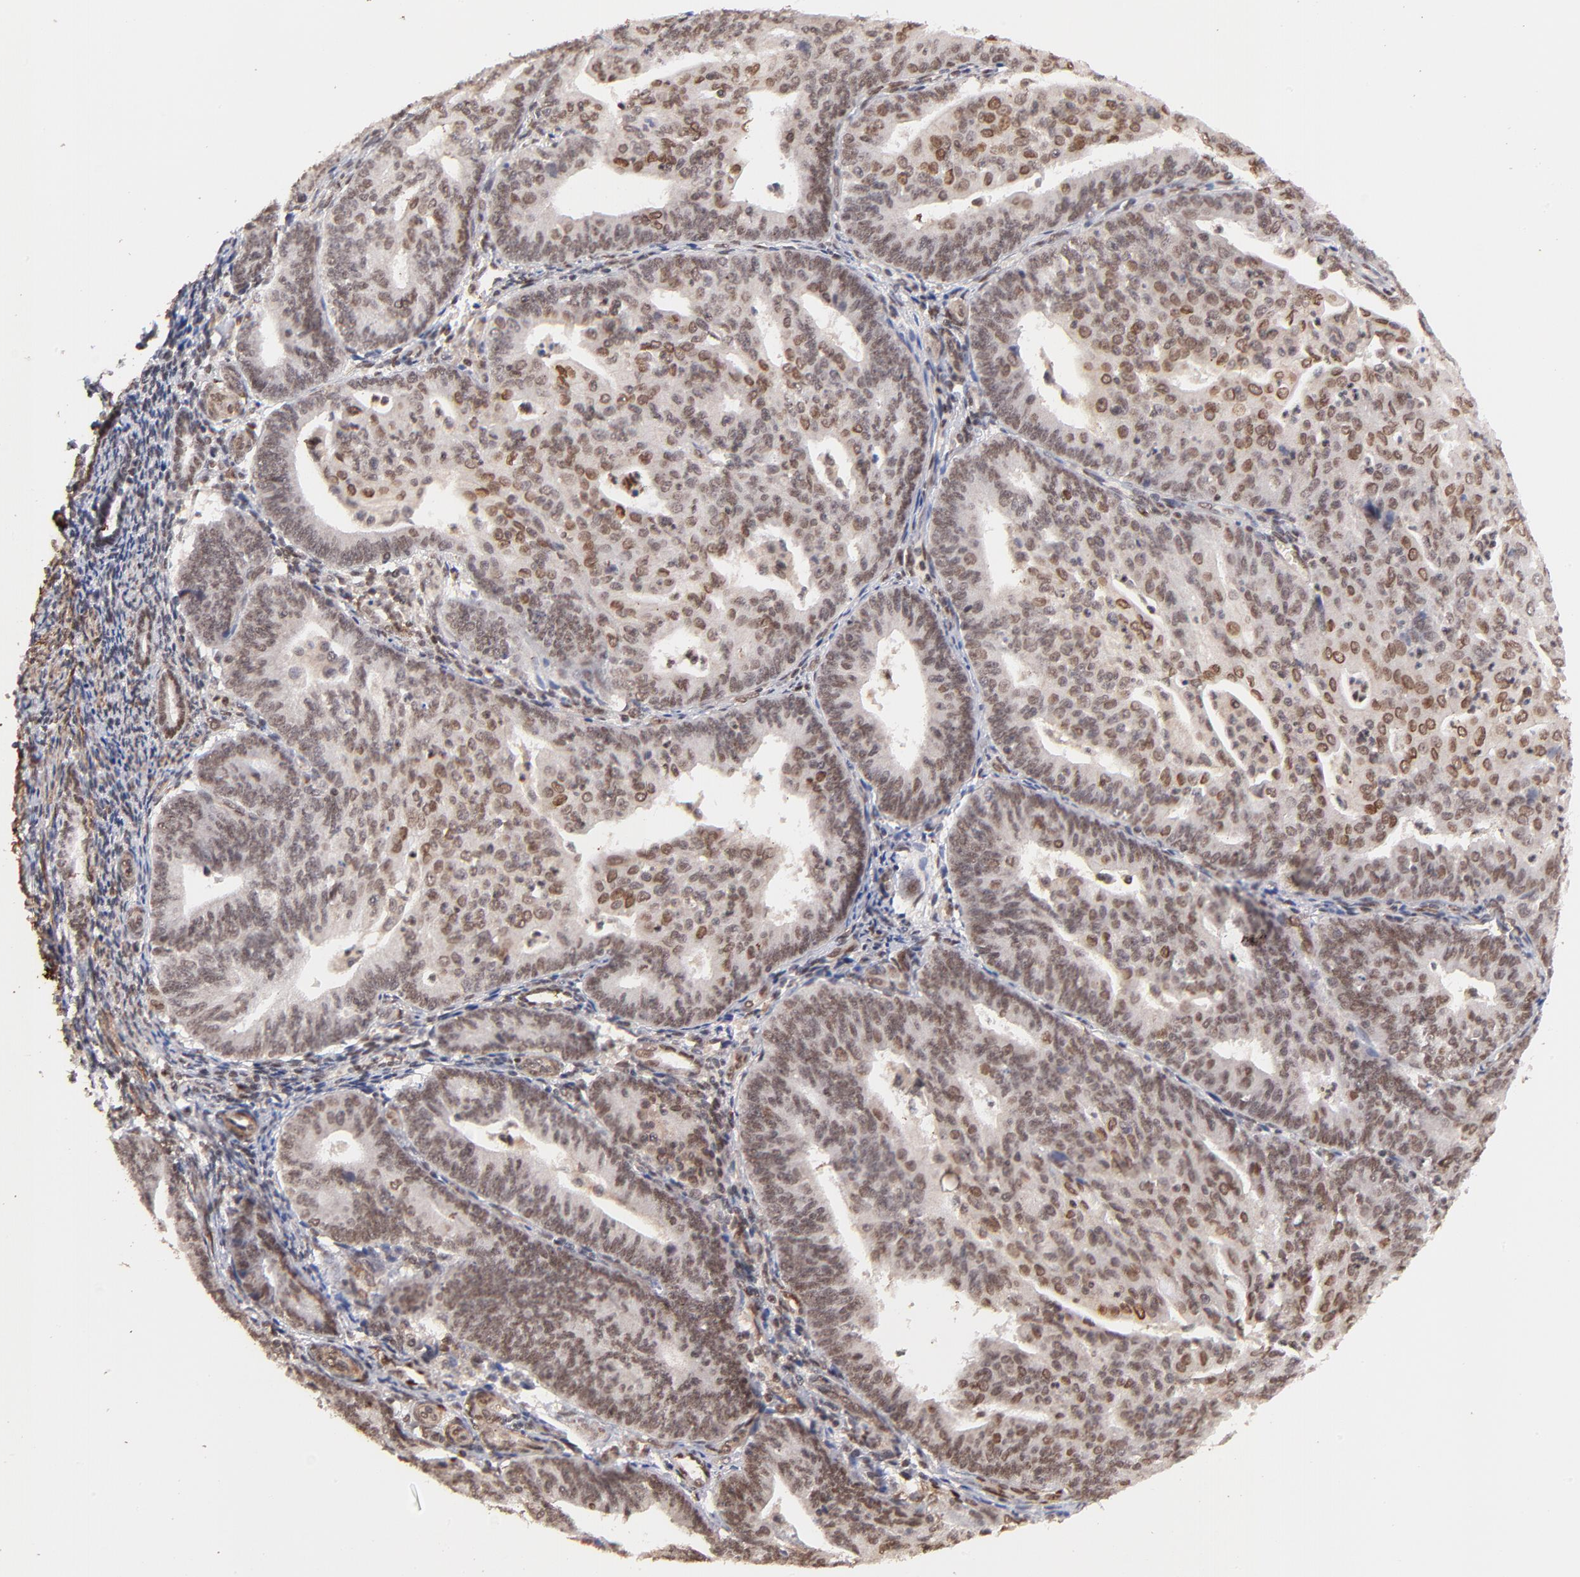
{"staining": {"intensity": "weak", "quantity": "25%-75%", "location": "cytoplasmic/membranous,nuclear"}, "tissue": "endometrial cancer", "cell_type": "Tumor cells", "image_type": "cancer", "snomed": [{"axis": "morphology", "description": "Adenocarcinoma, NOS"}, {"axis": "topography", "description": "Endometrium"}], "caption": "Protein staining of endometrial adenocarcinoma tissue reveals weak cytoplasmic/membranous and nuclear staining in about 25%-75% of tumor cells.", "gene": "ZFP92", "patient": {"sex": "female", "age": 56}}